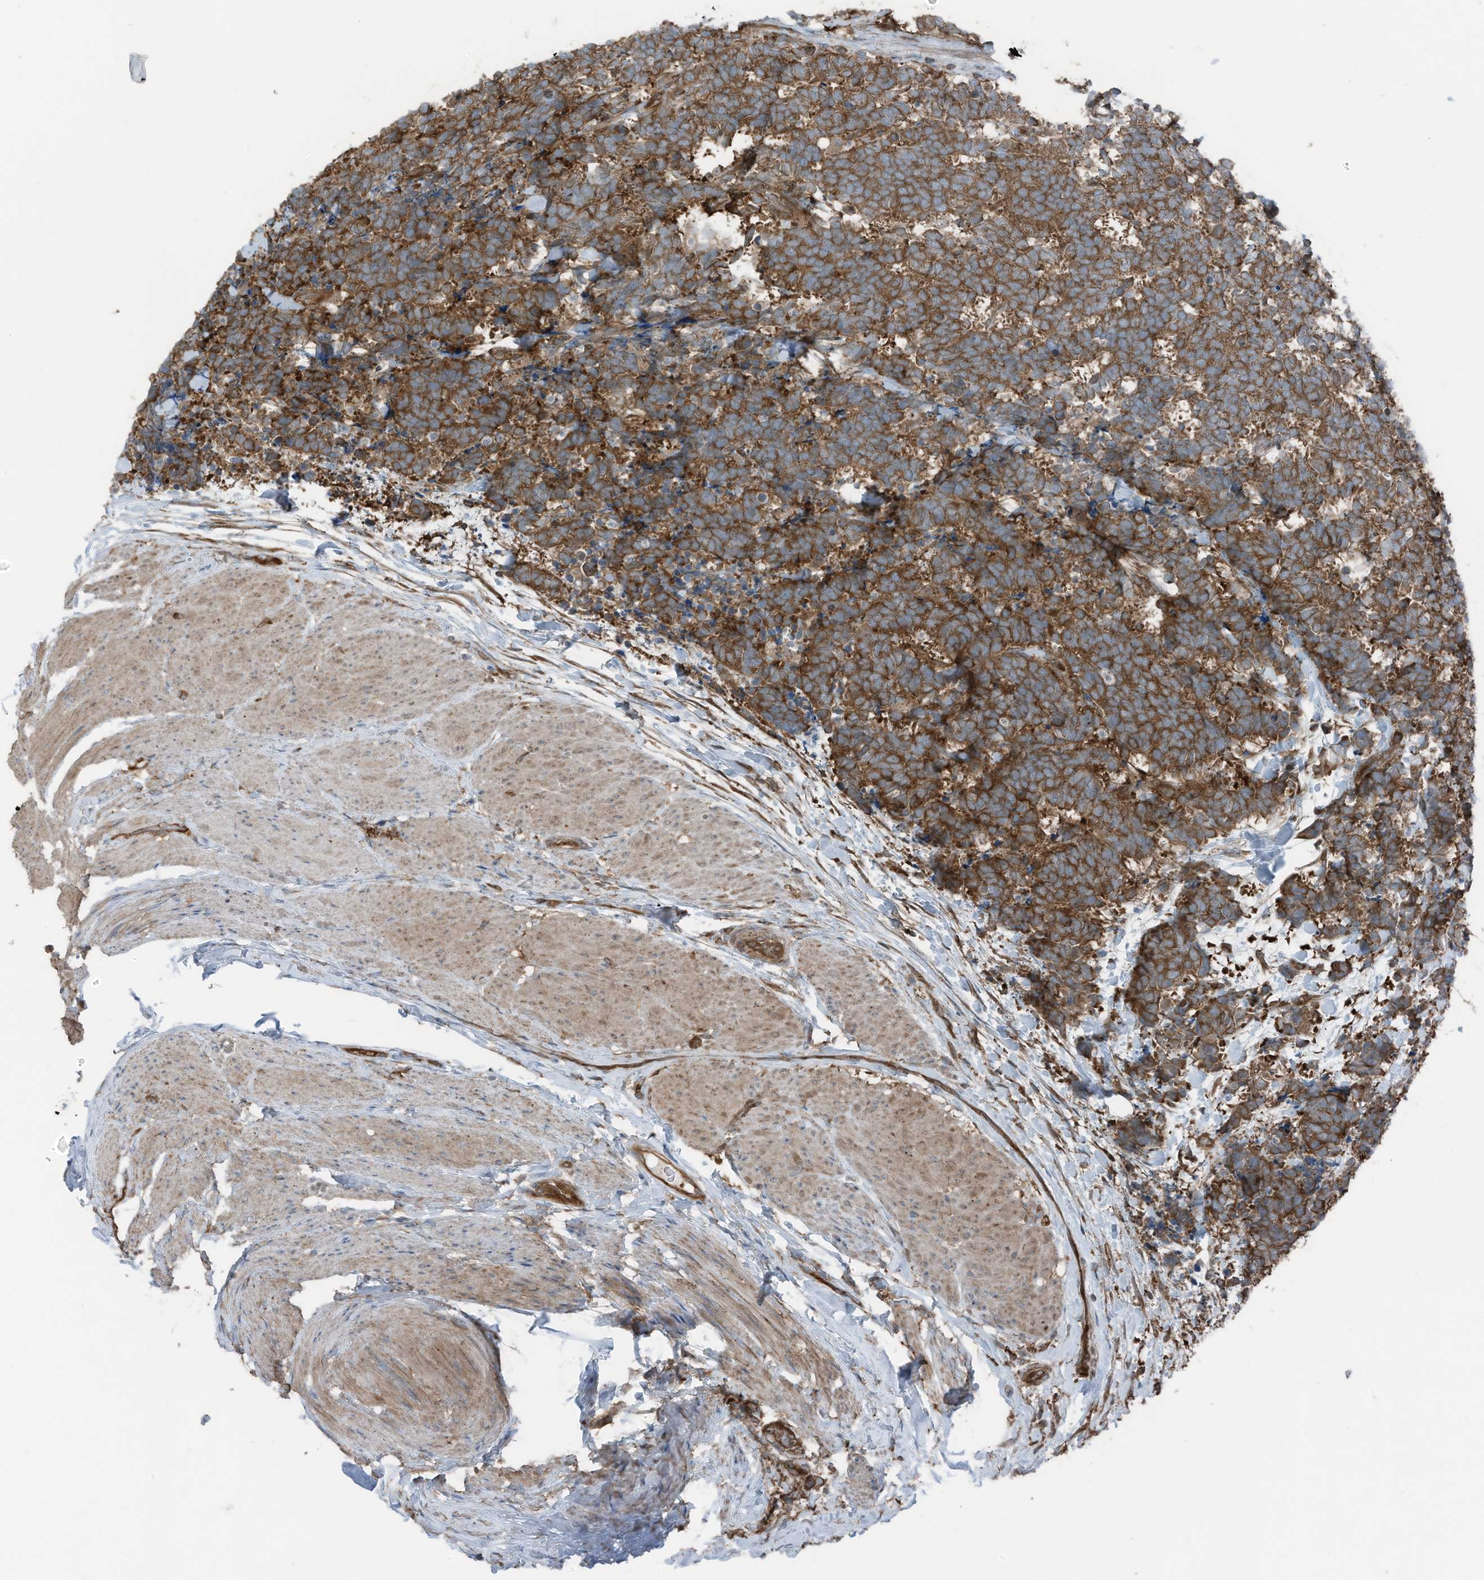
{"staining": {"intensity": "strong", "quantity": ">75%", "location": "cytoplasmic/membranous"}, "tissue": "carcinoid", "cell_type": "Tumor cells", "image_type": "cancer", "snomed": [{"axis": "morphology", "description": "Carcinoma, NOS"}, {"axis": "morphology", "description": "Carcinoid, malignant, NOS"}, {"axis": "topography", "description": "Urinary bladder"}], "caption": "Tumor cells exhibit strong cytoplasmic/membranous staining in approximately >75% of cells in carcinoma. The protein of interest is shown in brown color, while the nuclei are stained blue.", "gene": "TXNDC9", "patient": {"sex": "male", "age": 57}}